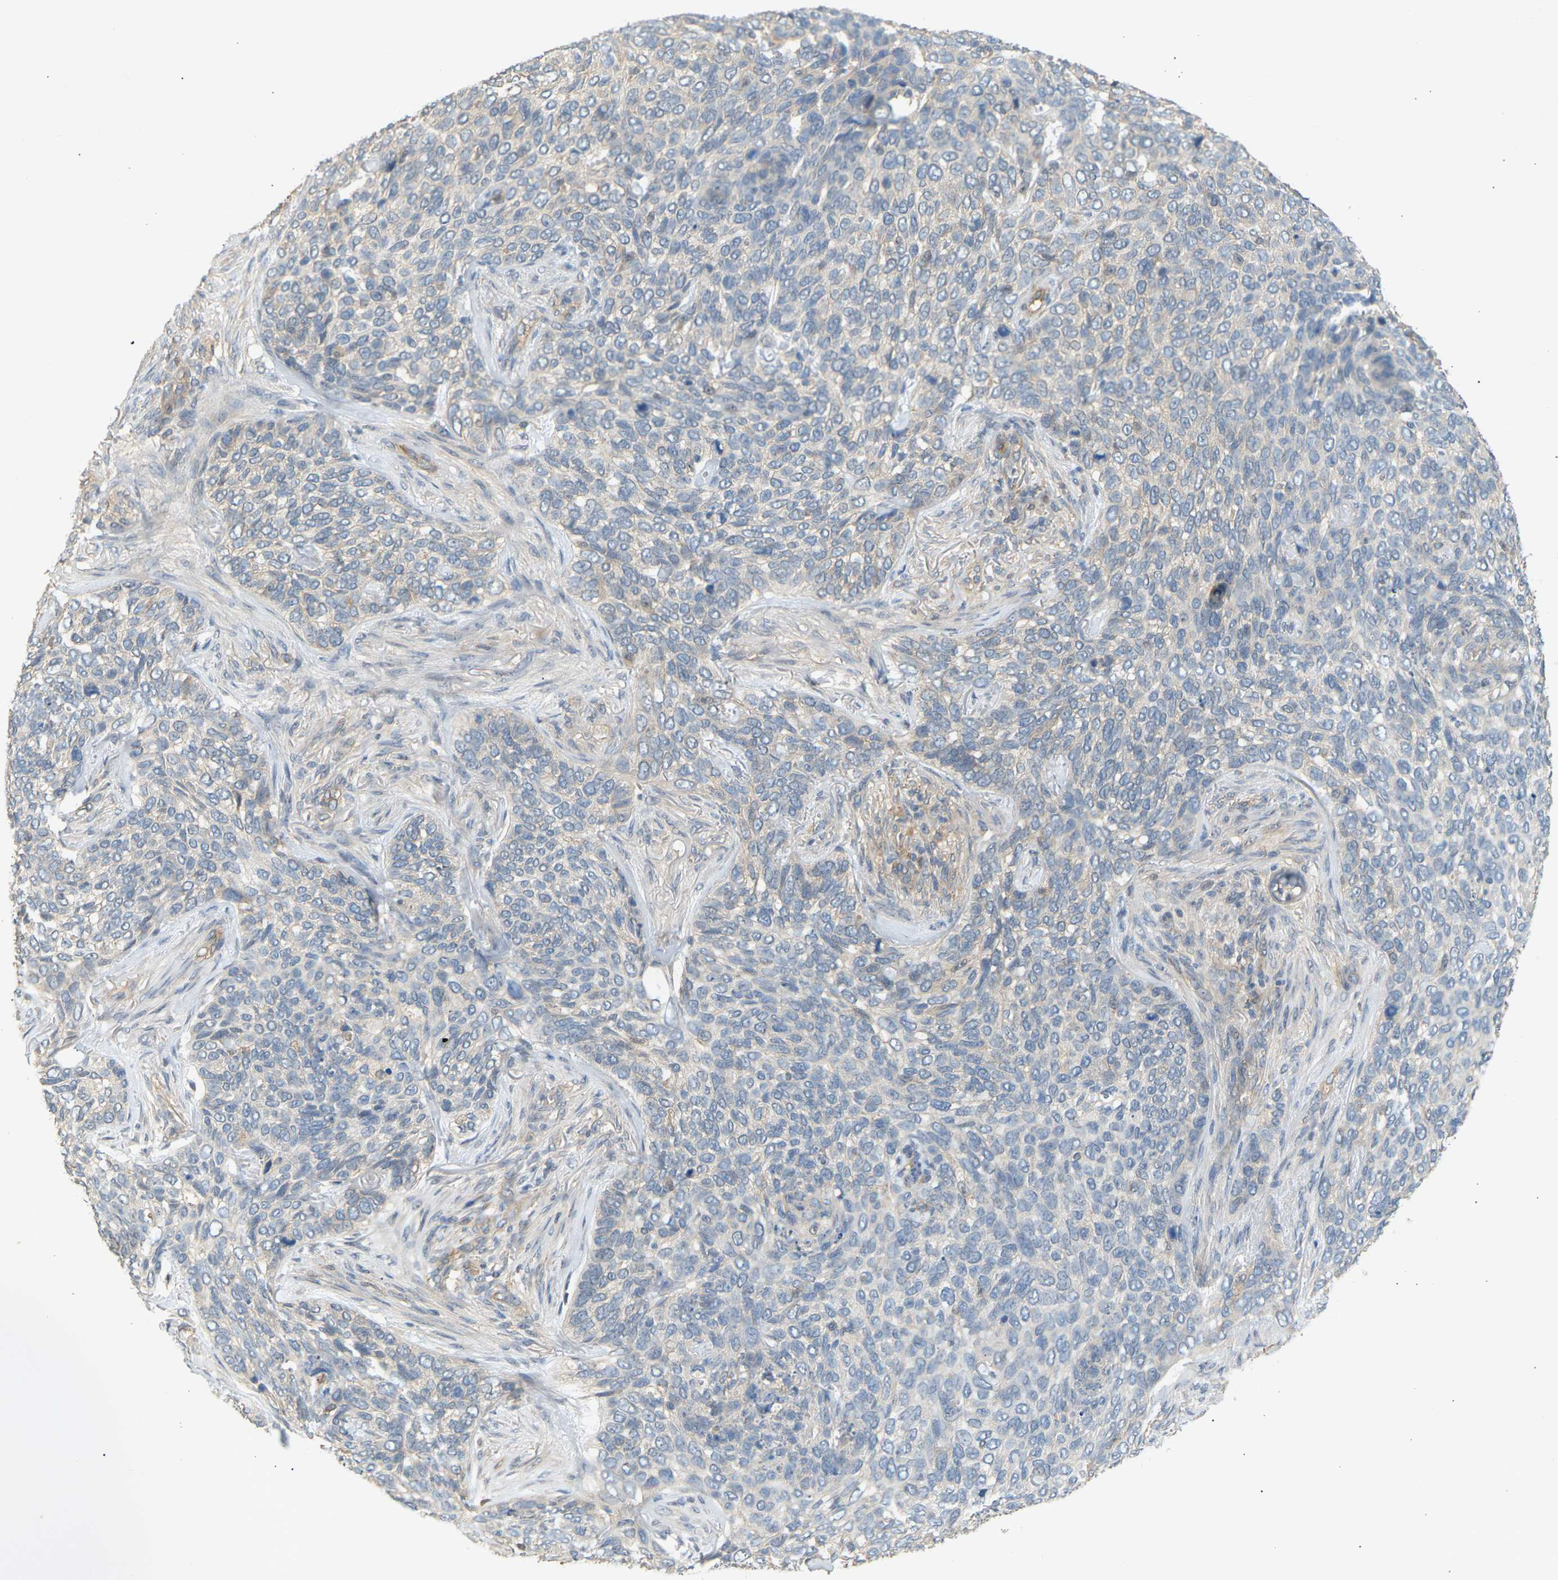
{"staining": {"intensity": "negative", "quantity": "none", "location": "none"}, "tissue": "skin cancer", "cell_type": "Tumor cells", "image_type": "cancer", "snomed": [{"axis": "morphology", "description": "Basal cell carcinoma"}, {"axis": "topography", "description": "Skin"}], "caption": "IHC micrograph of neoplastic tissue: skin basal cell carcinoma stained with DAB (3,3'-diaminobenzidine) reveals no significant protein expression in tumor cells. Nuclei are stained in blue.", "gene": "RGL1", "patient": {"sex": "female", "age": 64}}